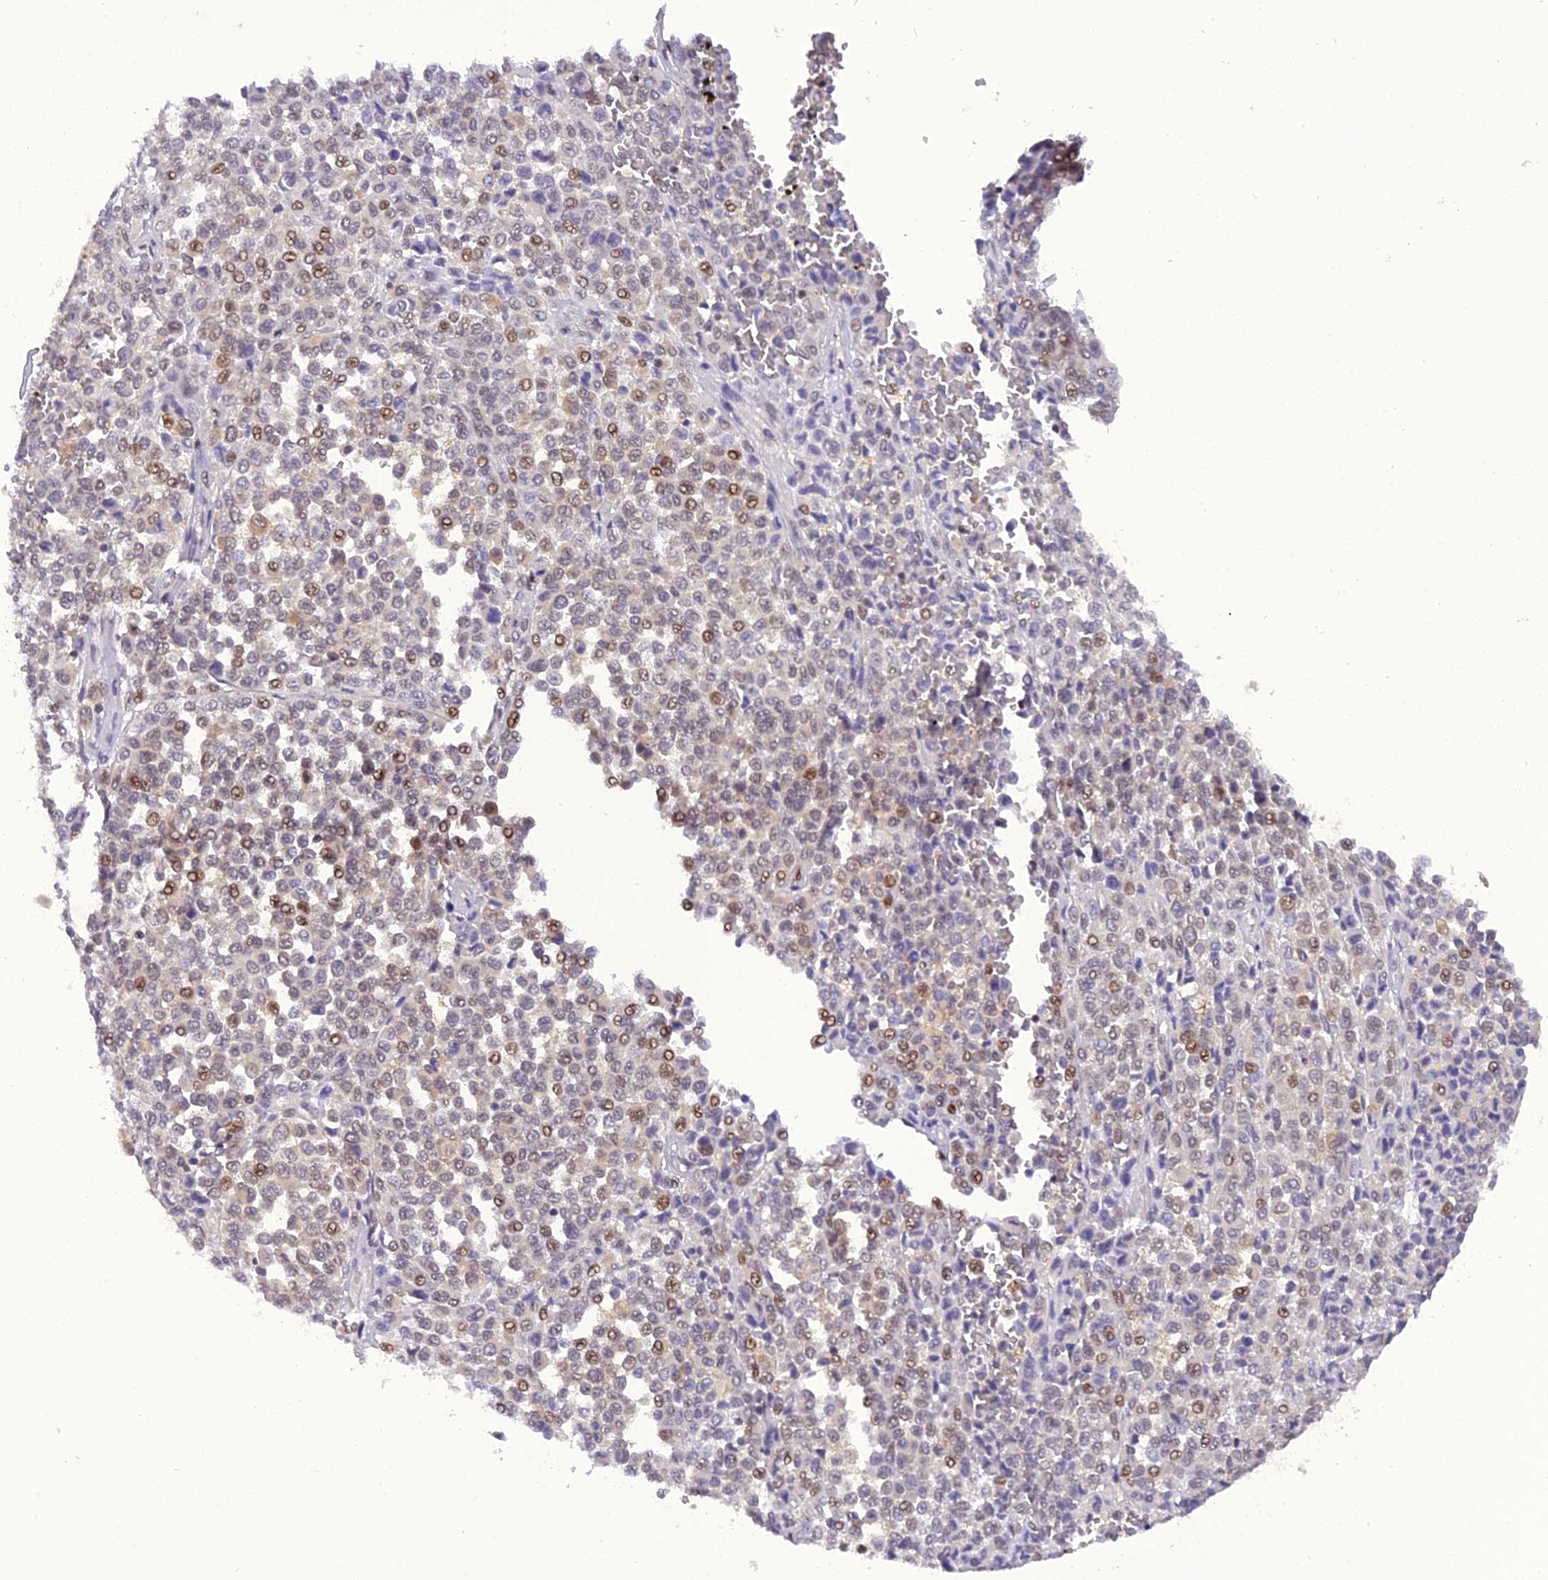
{"staining": {"intensity": "moderate", "quantity": "25%-75%", "location": "nuclear"}, "tissue": "melanoma", "cell_type": "Tumor cells", "image_type": "cancer", "snomed": [{"axis": "morphology", "description": "Malignant melanoma, Metastatic site"}, {"axis": "topography", "description": "Pancreas"}], "caption": "Malignant melanoma (metastatic site) stained for a protein (brown) displays moderate nuclear positive expression in about 25%-75% of tumor cells.", "gene": "RABGGTA", "patient": {"sex": "female", "age": 30}}